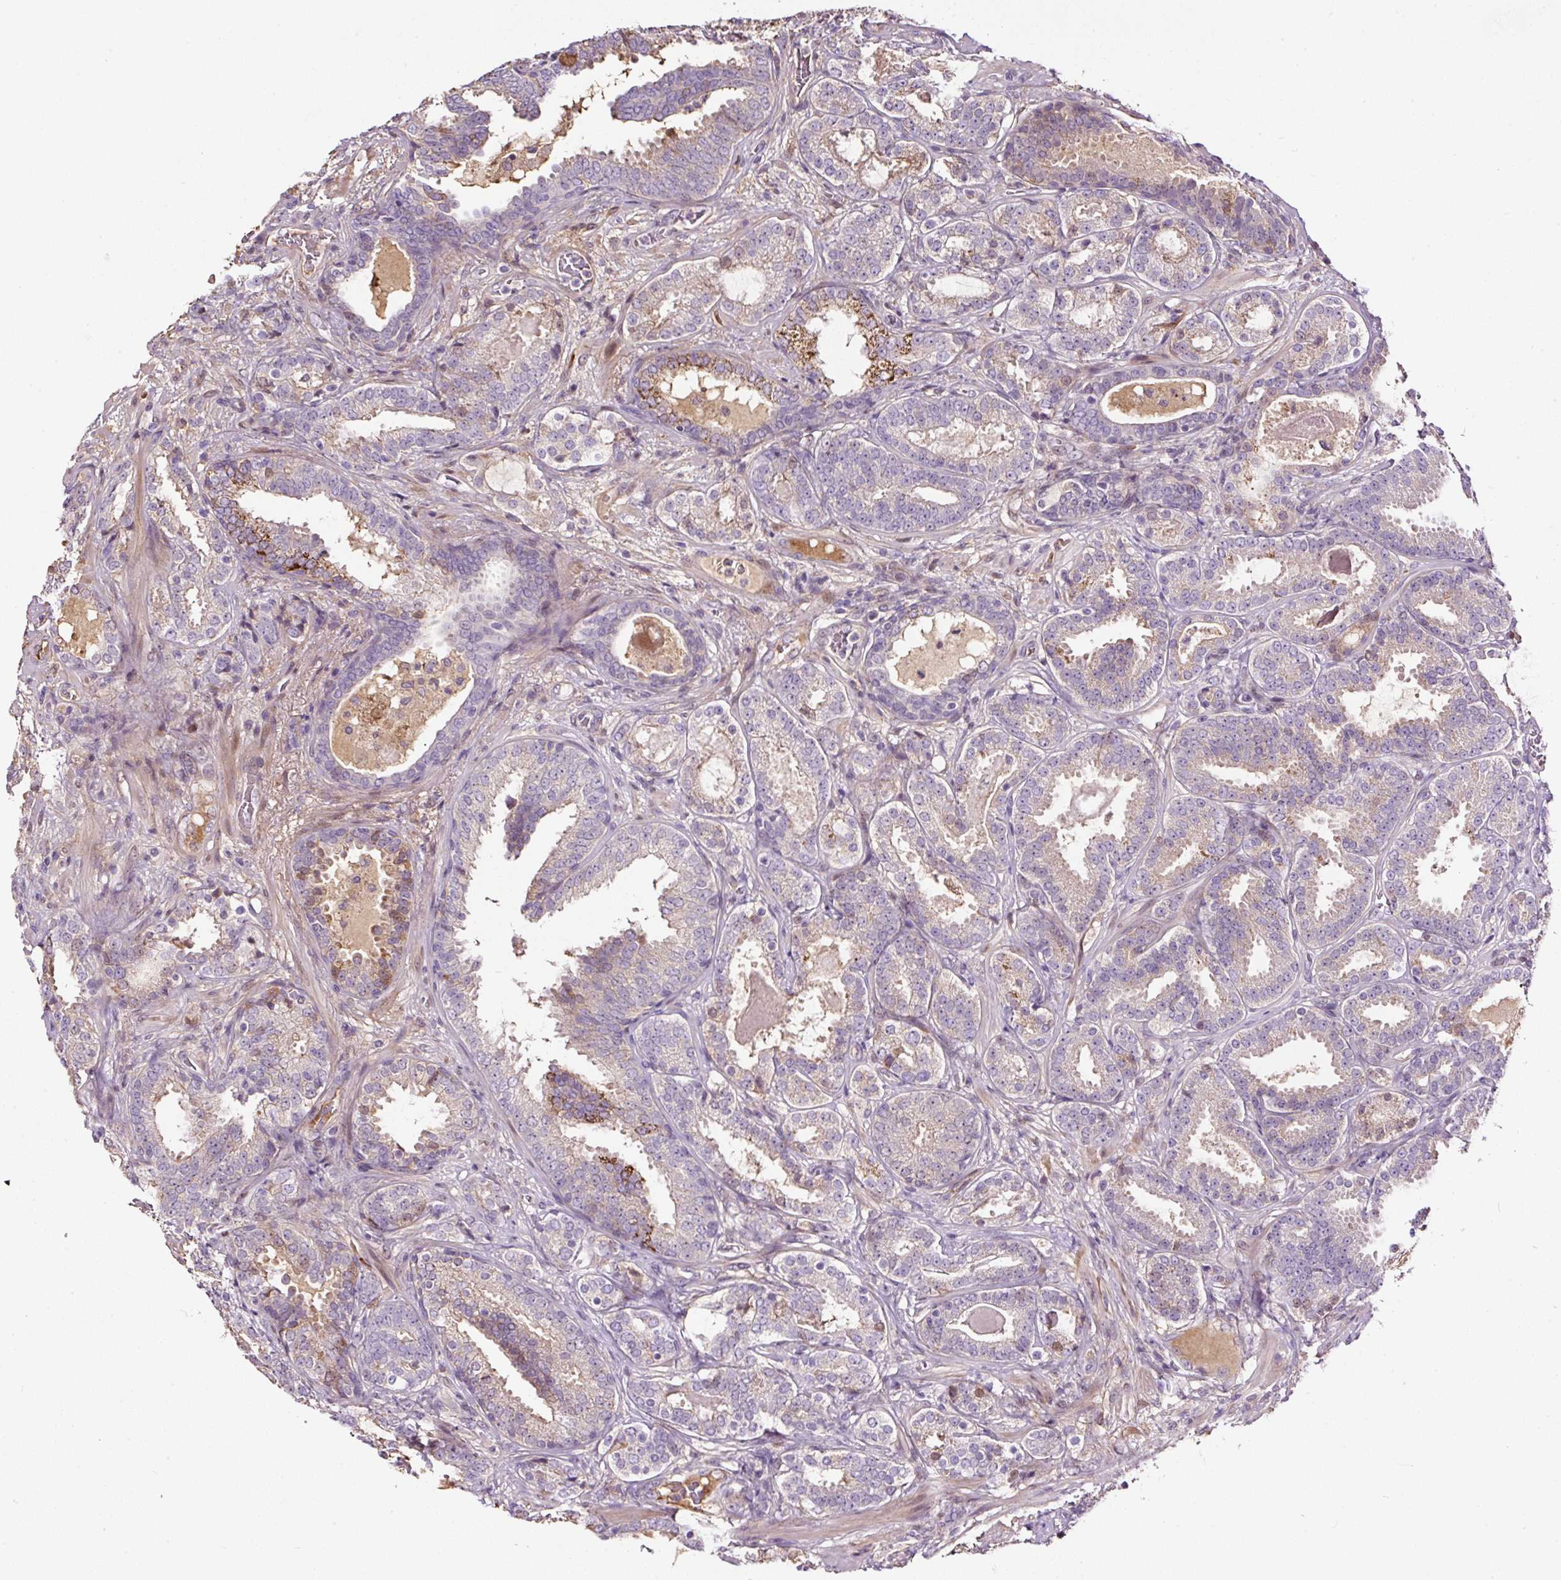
{"staining": {"intensity": "strong", "quantity": "<25%", "location": "cytoplasmic/membranous"}, "tissue": "prostate cancer", "cell_type": "Tumor cells", "image_type": "cancer", "snomed": [{"axis": "morphology", "description": "Adenocarcinoma, High grade"}, {"axis": "topography", "description": "Prostate"}], "caption": "Prostate cancer was stained to show a protein in brown. There is medium levels of strong cytoplasmic/membranous expression in about <25% of tumor cells. (DAB = brown stain, brightfield microscopy at high magnification).", "gene": "LRRC24", "patient": {"sex": "male", "age": 65}}